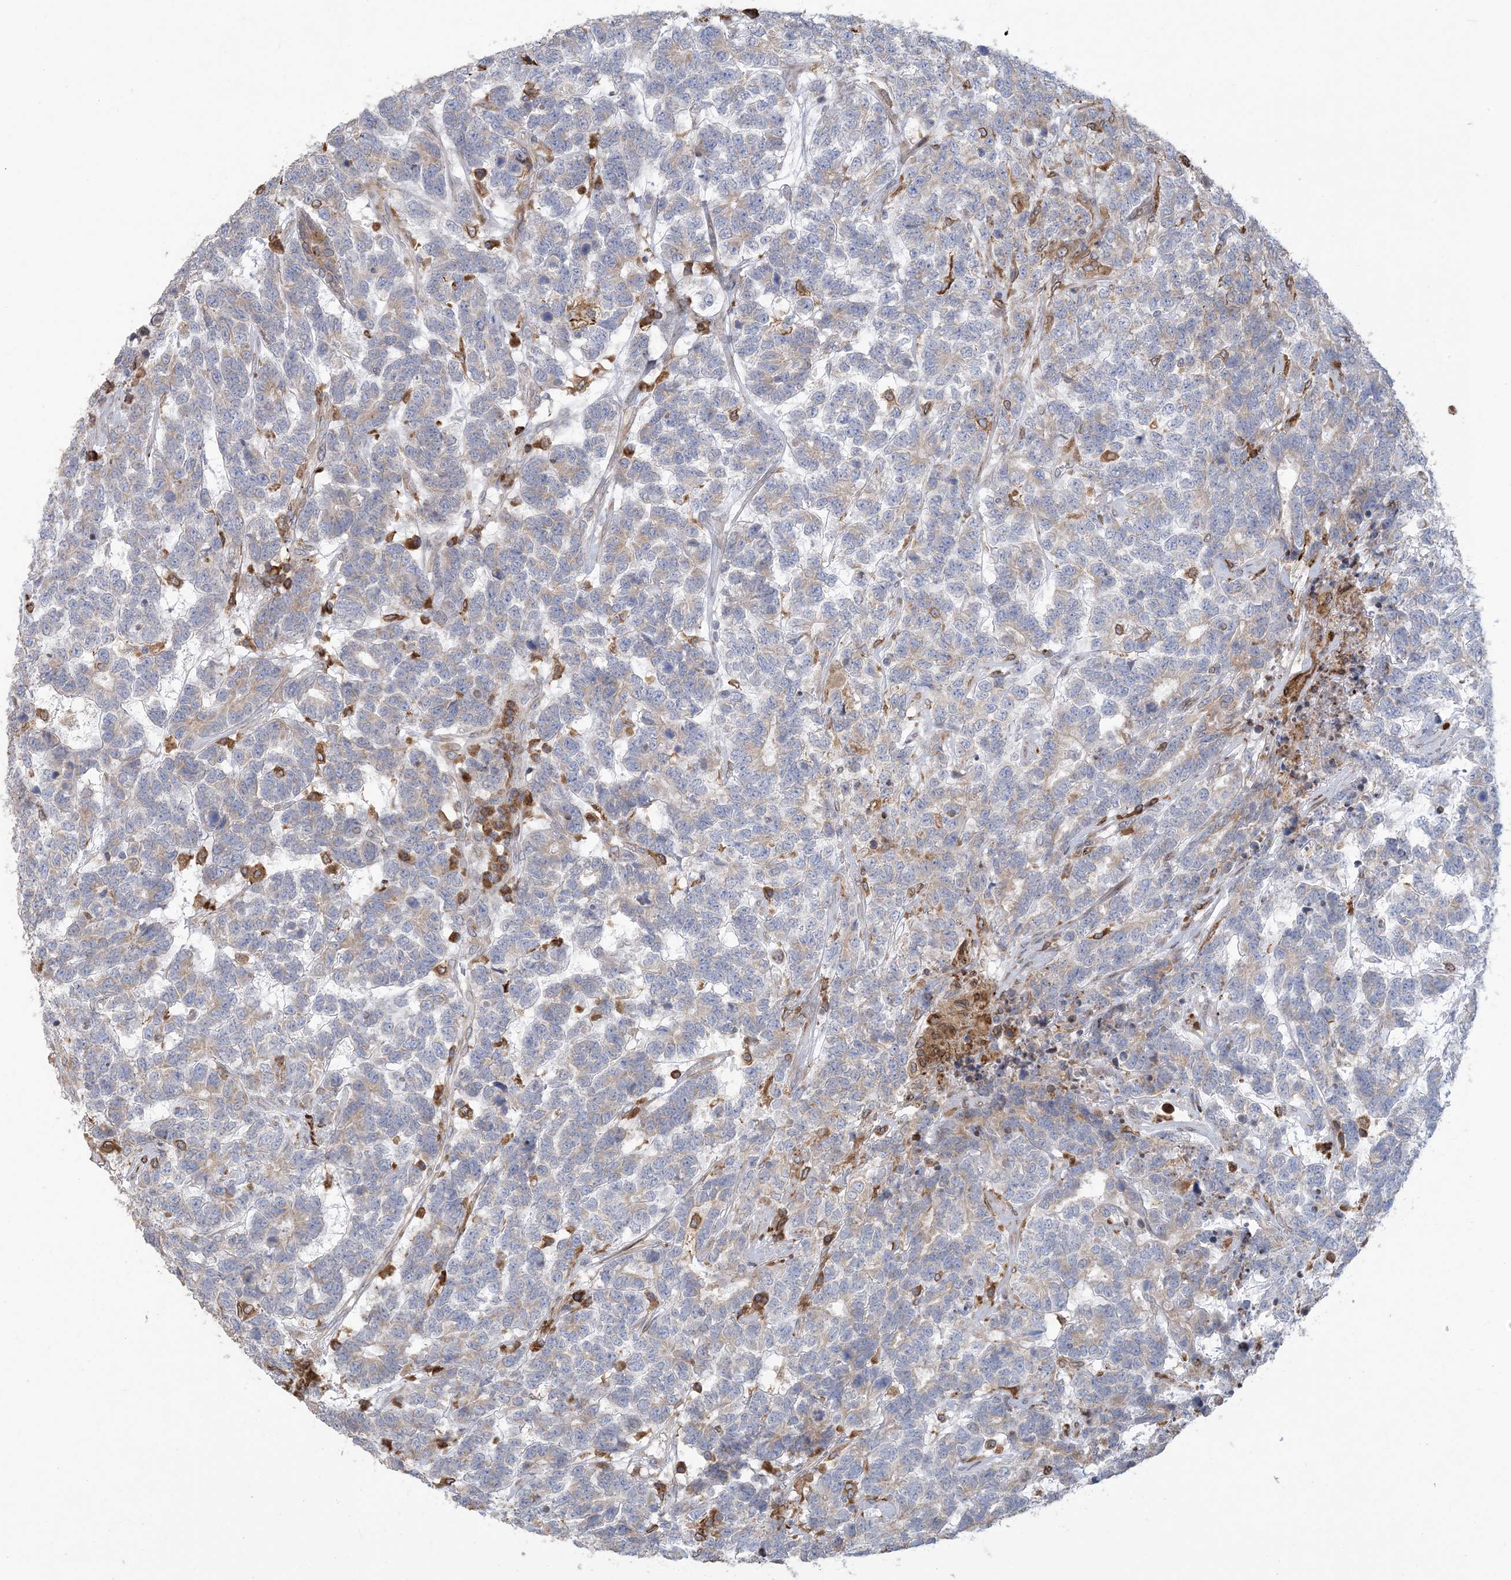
{"staining": {"intensity": "negative", "quantity": "none", "location": "none"}, "tissue": "testis cancer", "cell_type": "Tumor cells", "image_type": "cancer", "snomed": [{"axis": "morphology", "description": "Carcinoma, Embryonal, NOS"}, {"axis": "topography", "description": "Testis"}], "caption": "High power microscopy photomicrograph of an IHC micrograph of testis cancer, revealing no significant staining in tumor cells.", "gene": "SHANK1", "patient": {"sex": "male", "age": 26}}